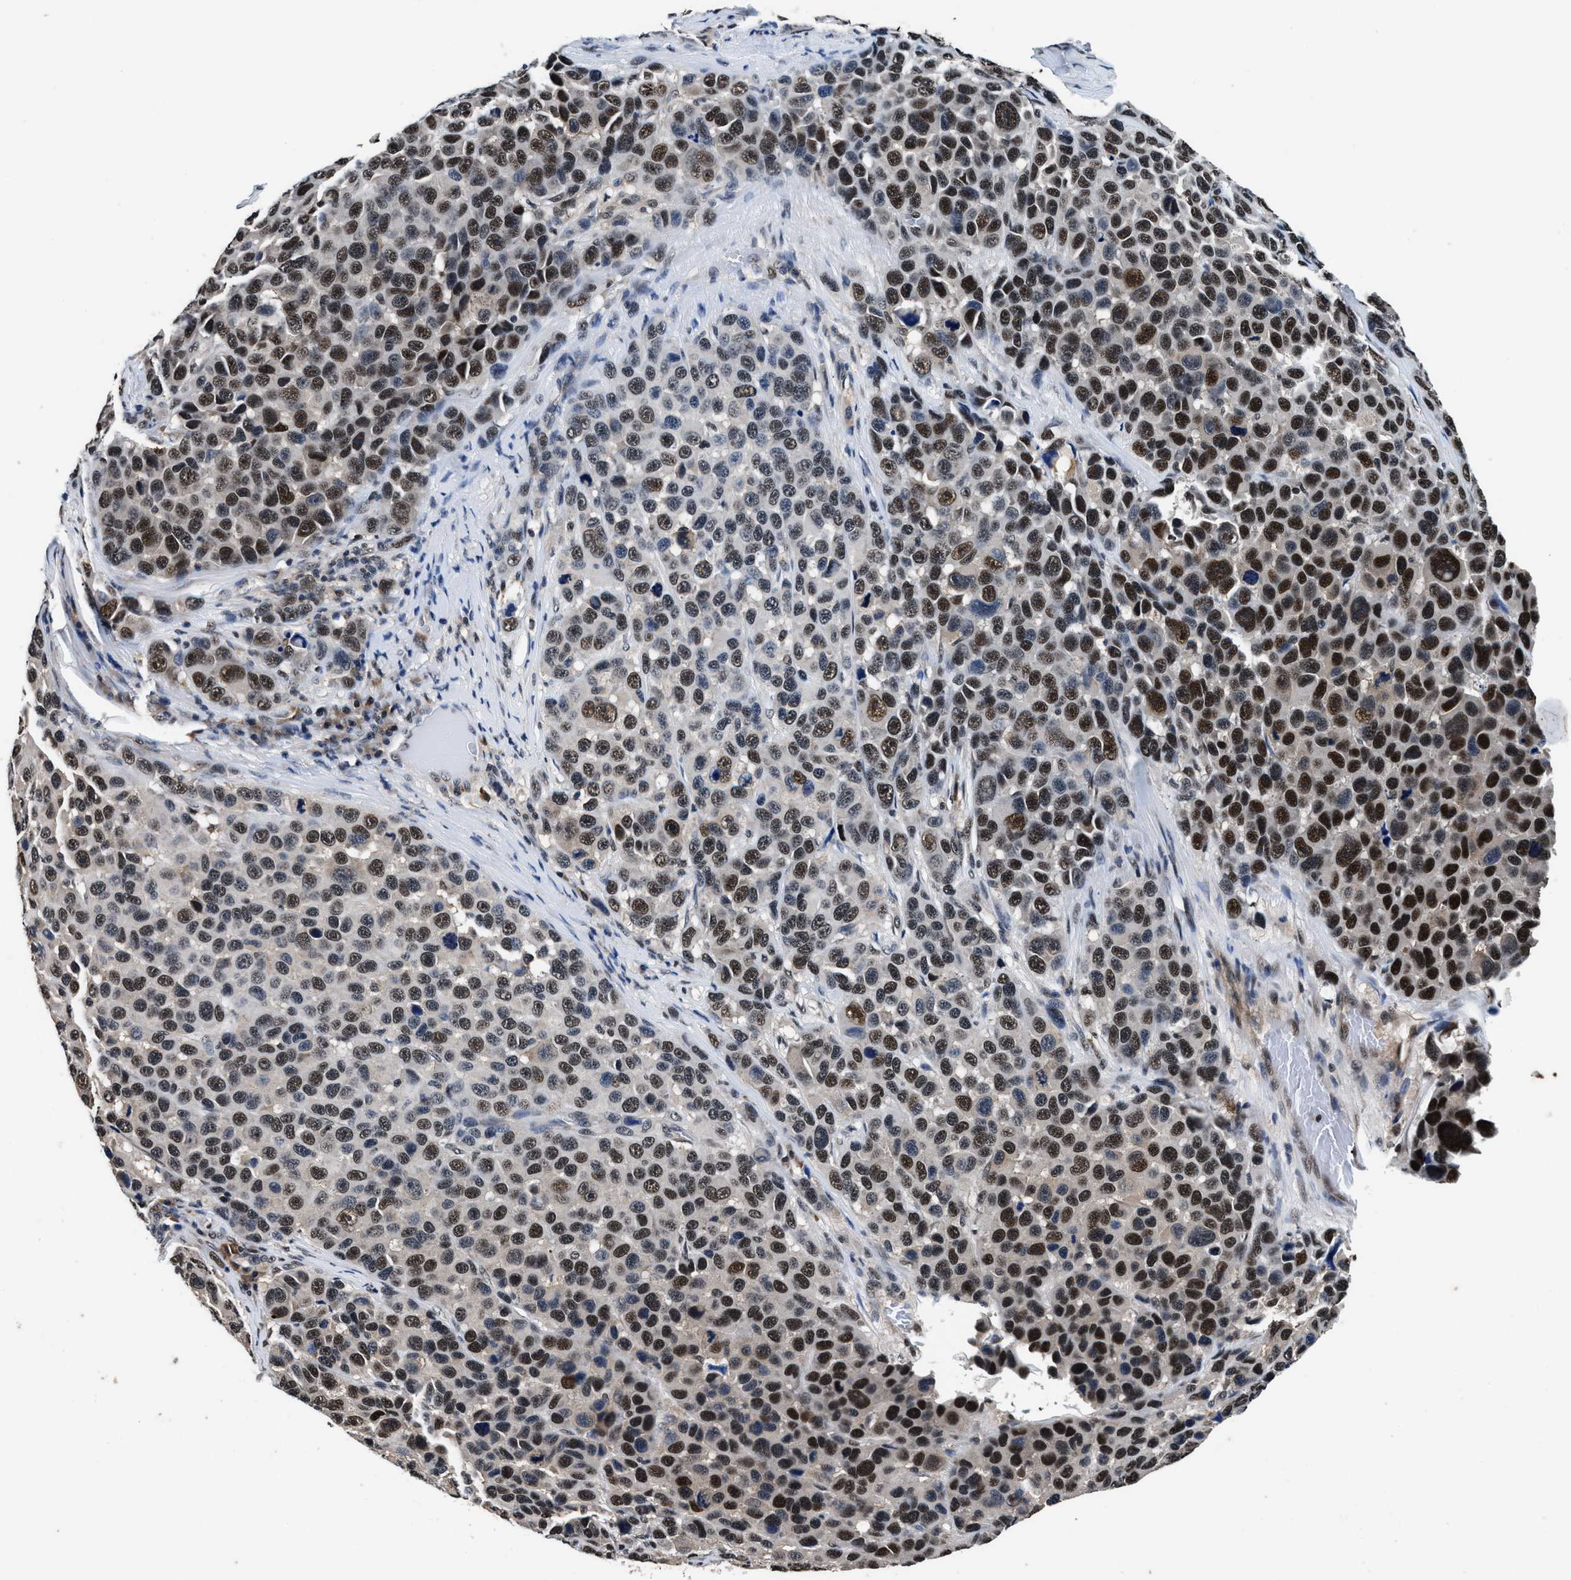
{"staining": {"intensity": "strong", "quantity": ">75%", "location": "nuclear"}, "tissue": "melanoma", "cell_type": "Tumor cells", "image_type": "cancer", "snomed": [{"axis": "morphology", "description": "Malignant melanoma, NOS"}, {"axis": "topography", "description": "Skin"}], "caption": "Protein analysis of melanoma tissue demonstrates strong nuclear positivity in about >75% of tumor cells. (DAB (3,3'-diaminobenzidine) IHC with brightfield microscopy, high magnification).", "gene": "USP16", "patient": {"sex": "male", "age": 53}}